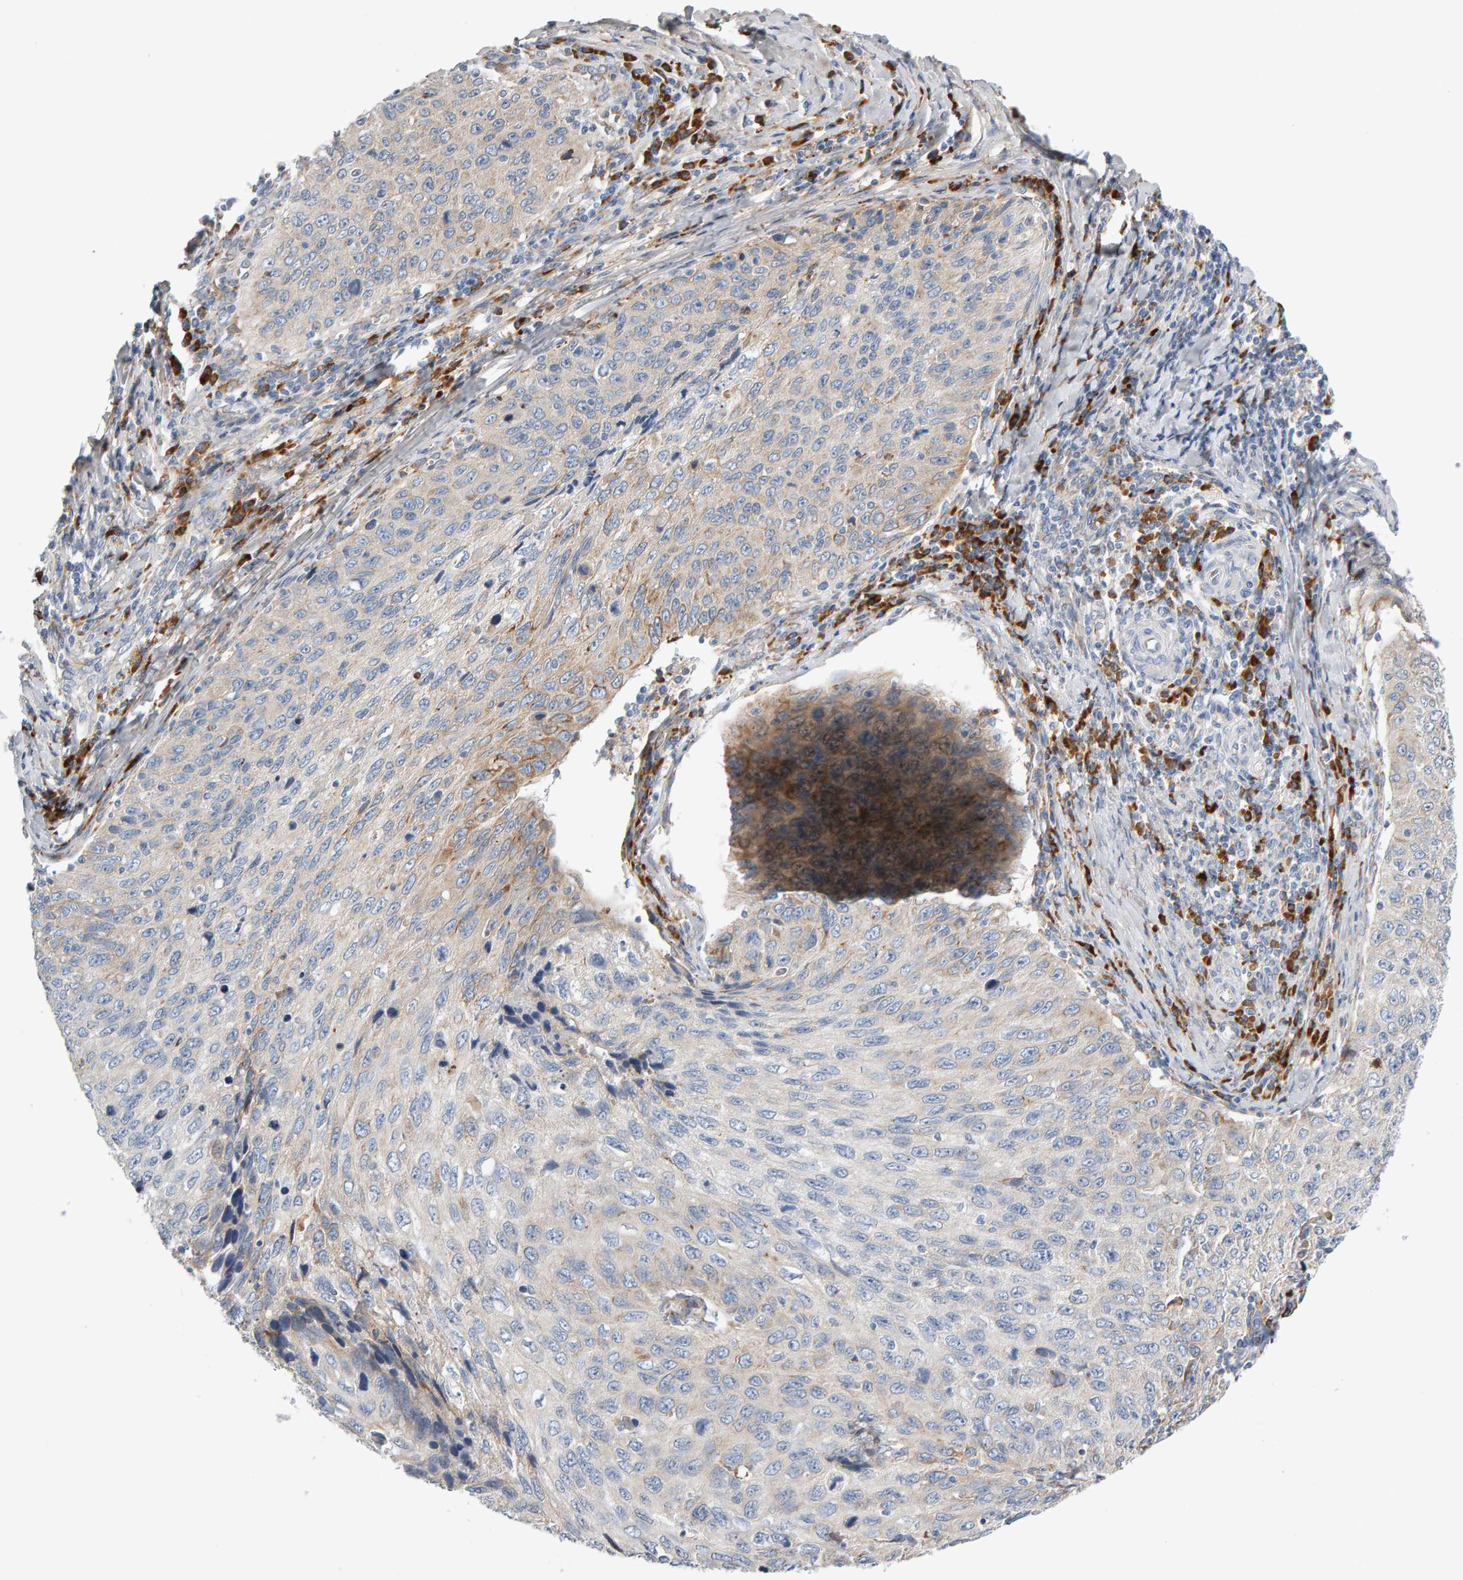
{"staining": {"intensity": "weak", "quantity": "<25%", "location": "cytoplasmic/membranous"}, "tissue": "cervical cancer", "cell_type": "Tumor cells", "image_type": "cancer", "snomed": [{"axis": "morphology", "description": "Squamous cell carcinoma, NOS"}, {"axis": "topography", "description": "Cervix"}], "caption": "An image of human cervical cancer (squamous cell carcinoma) is negative for staining in tumor cells.", "gene": "ENGASE", "patient": {"sex": "female", "age": 53}}